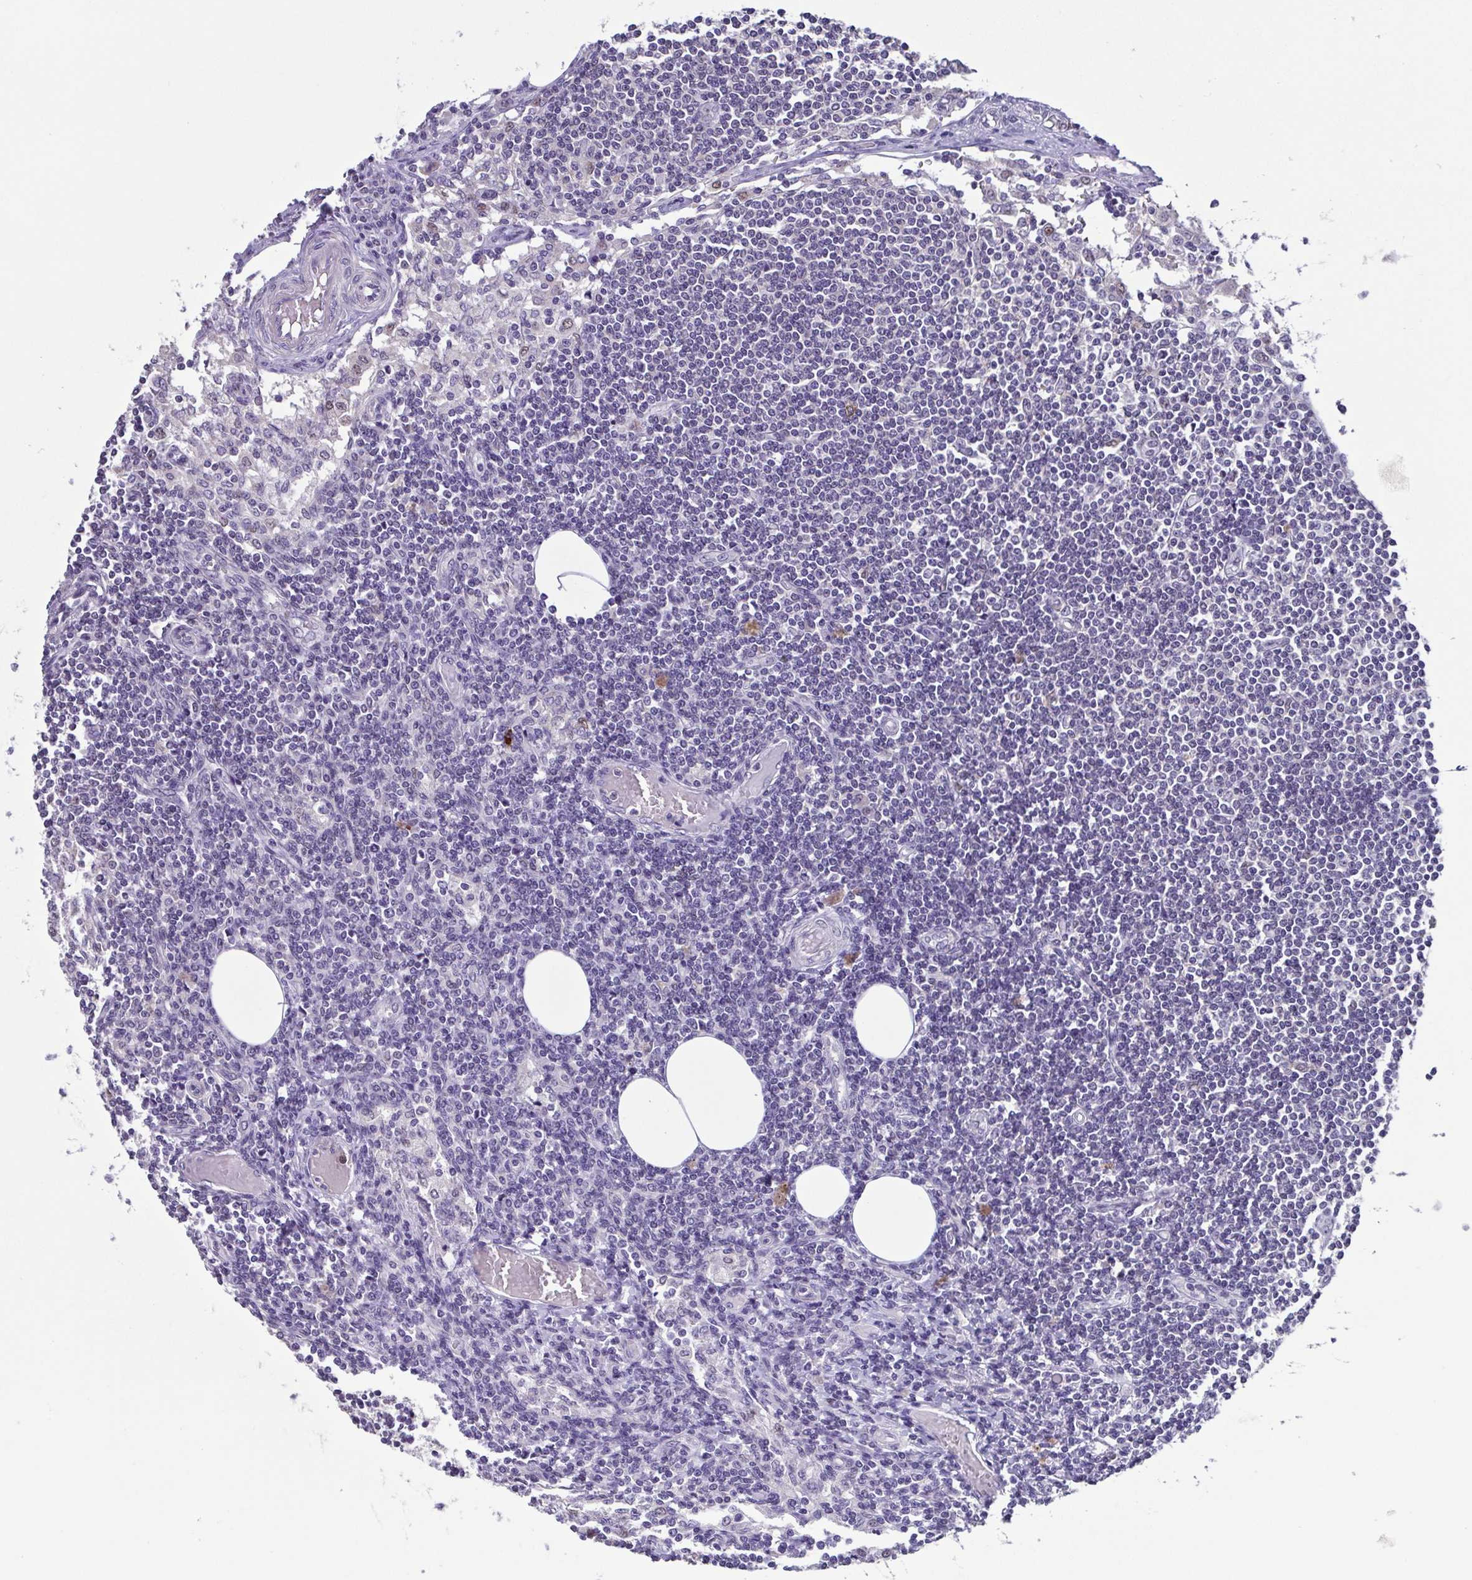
{"staining": {"intensity": "weak", "quantity": "25%-75%", "location": "nuclear"}, "tissue": "lymph node", "cell_type": "Germinal center cells", "image_type": "normal", "snomed": [{"axis": "morphology", "description": "Normal tissue, NOS"}, {"axis": "topography", "description": "Lymph node"}], "caption": "High-magnification brightfield microscopy of unremarkable lymph node stained with DAB (brown) and counterstained with hematoxylin (blue). germinal center cells exhibit weak nuclear expression is identified in about25%-75% of cells.", "gene": "ACTRT3", "patient": {"sex": "female", "age": 69}}